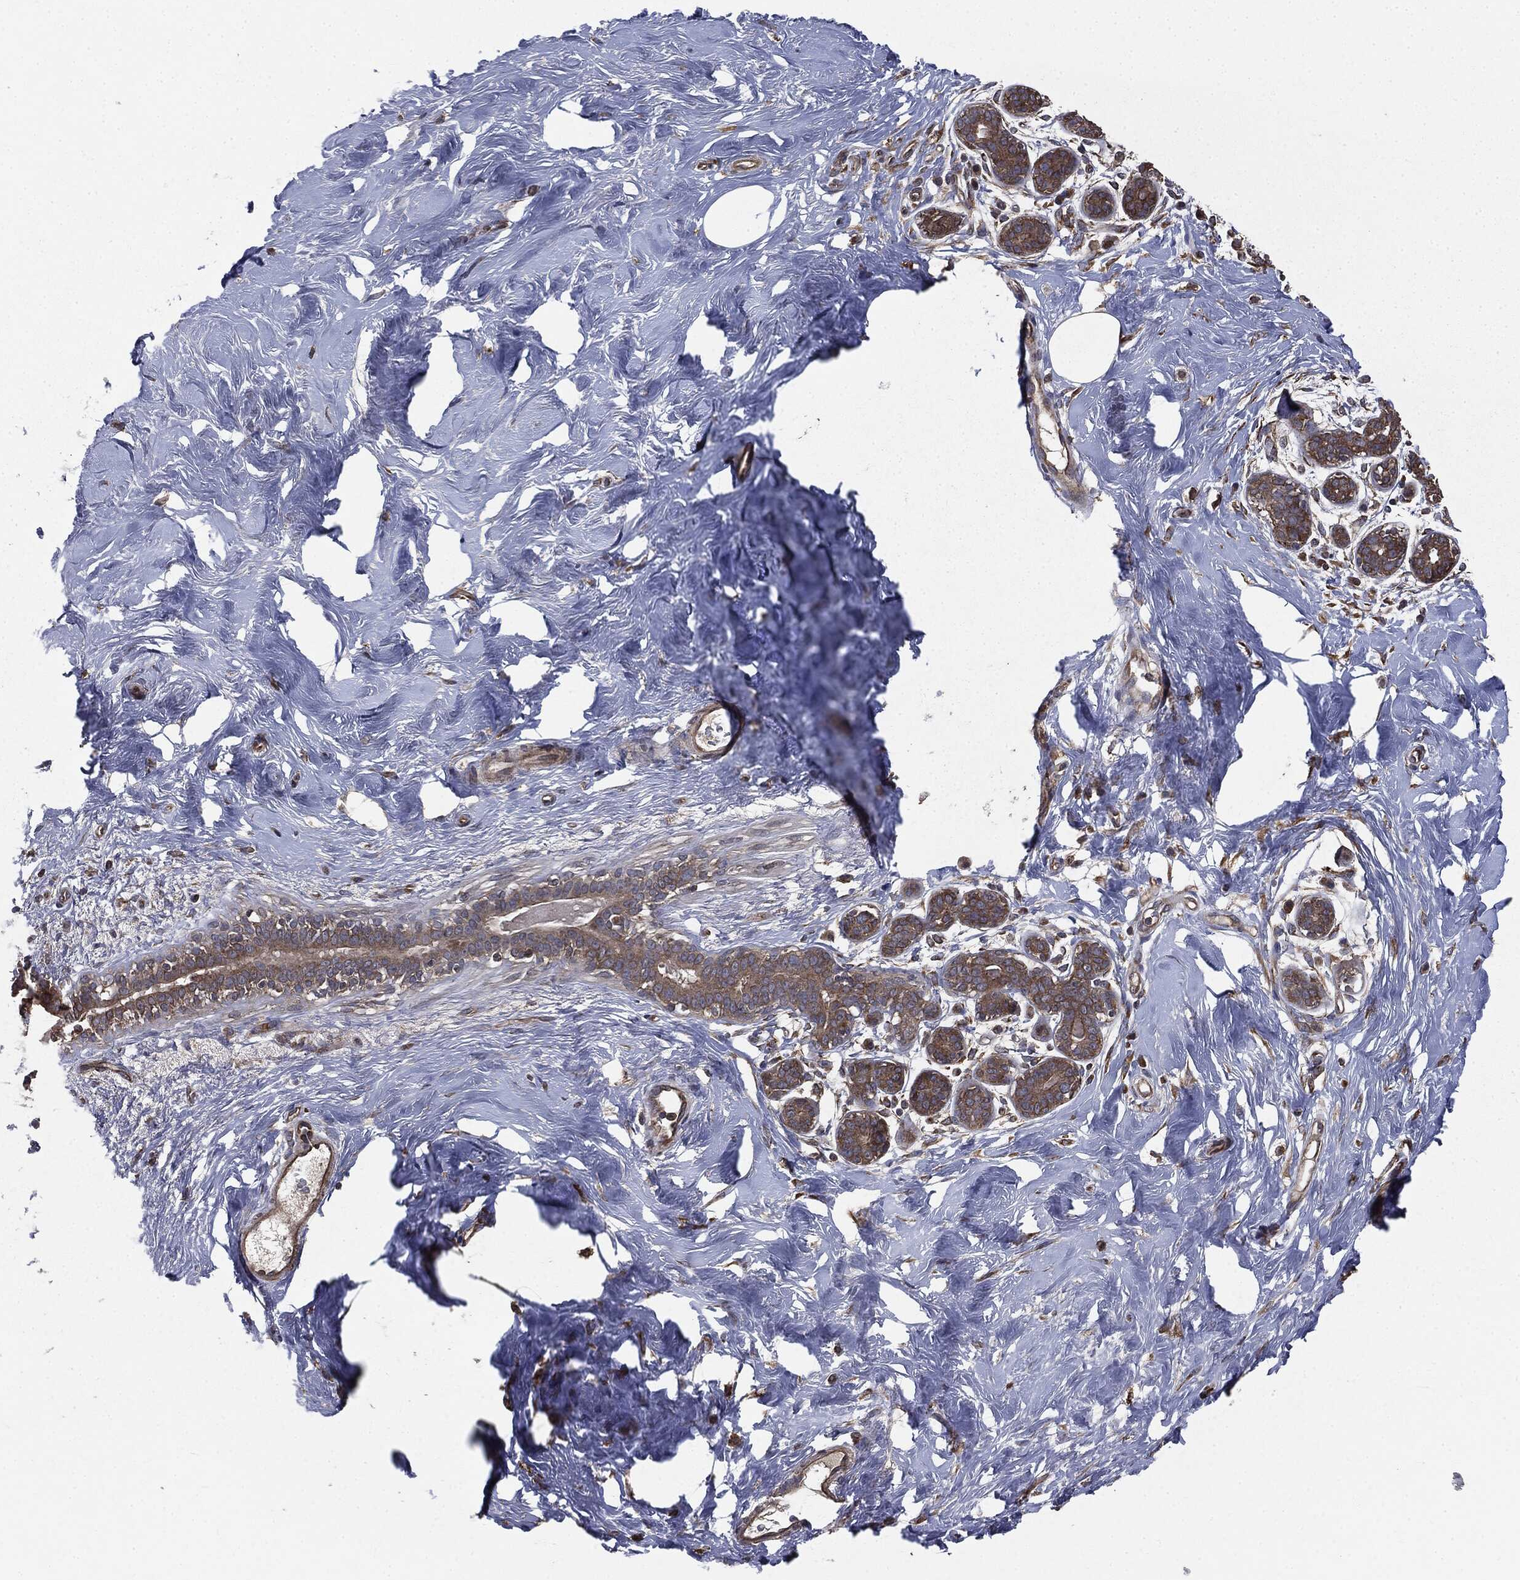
{"staining": {"intensity": "moderate", "quantity": ">75%", "location": "cytoplasmic/membranous"}, "tissue": "breast", "cell_type": "Glandular cells", "image_type": "normal", "snomed": [{"axis": "morphology", "description": "Normal tissue, NOS"}, {"axis": "topography", "description": "Breast"}], "caption": "Glandular cells exhibit moderate cytoplasmic/membranous staining in about >75% of cells in unremarkable breast.", "gene": "PLOD3", "patient": {"sex": "female", "age": 43}}